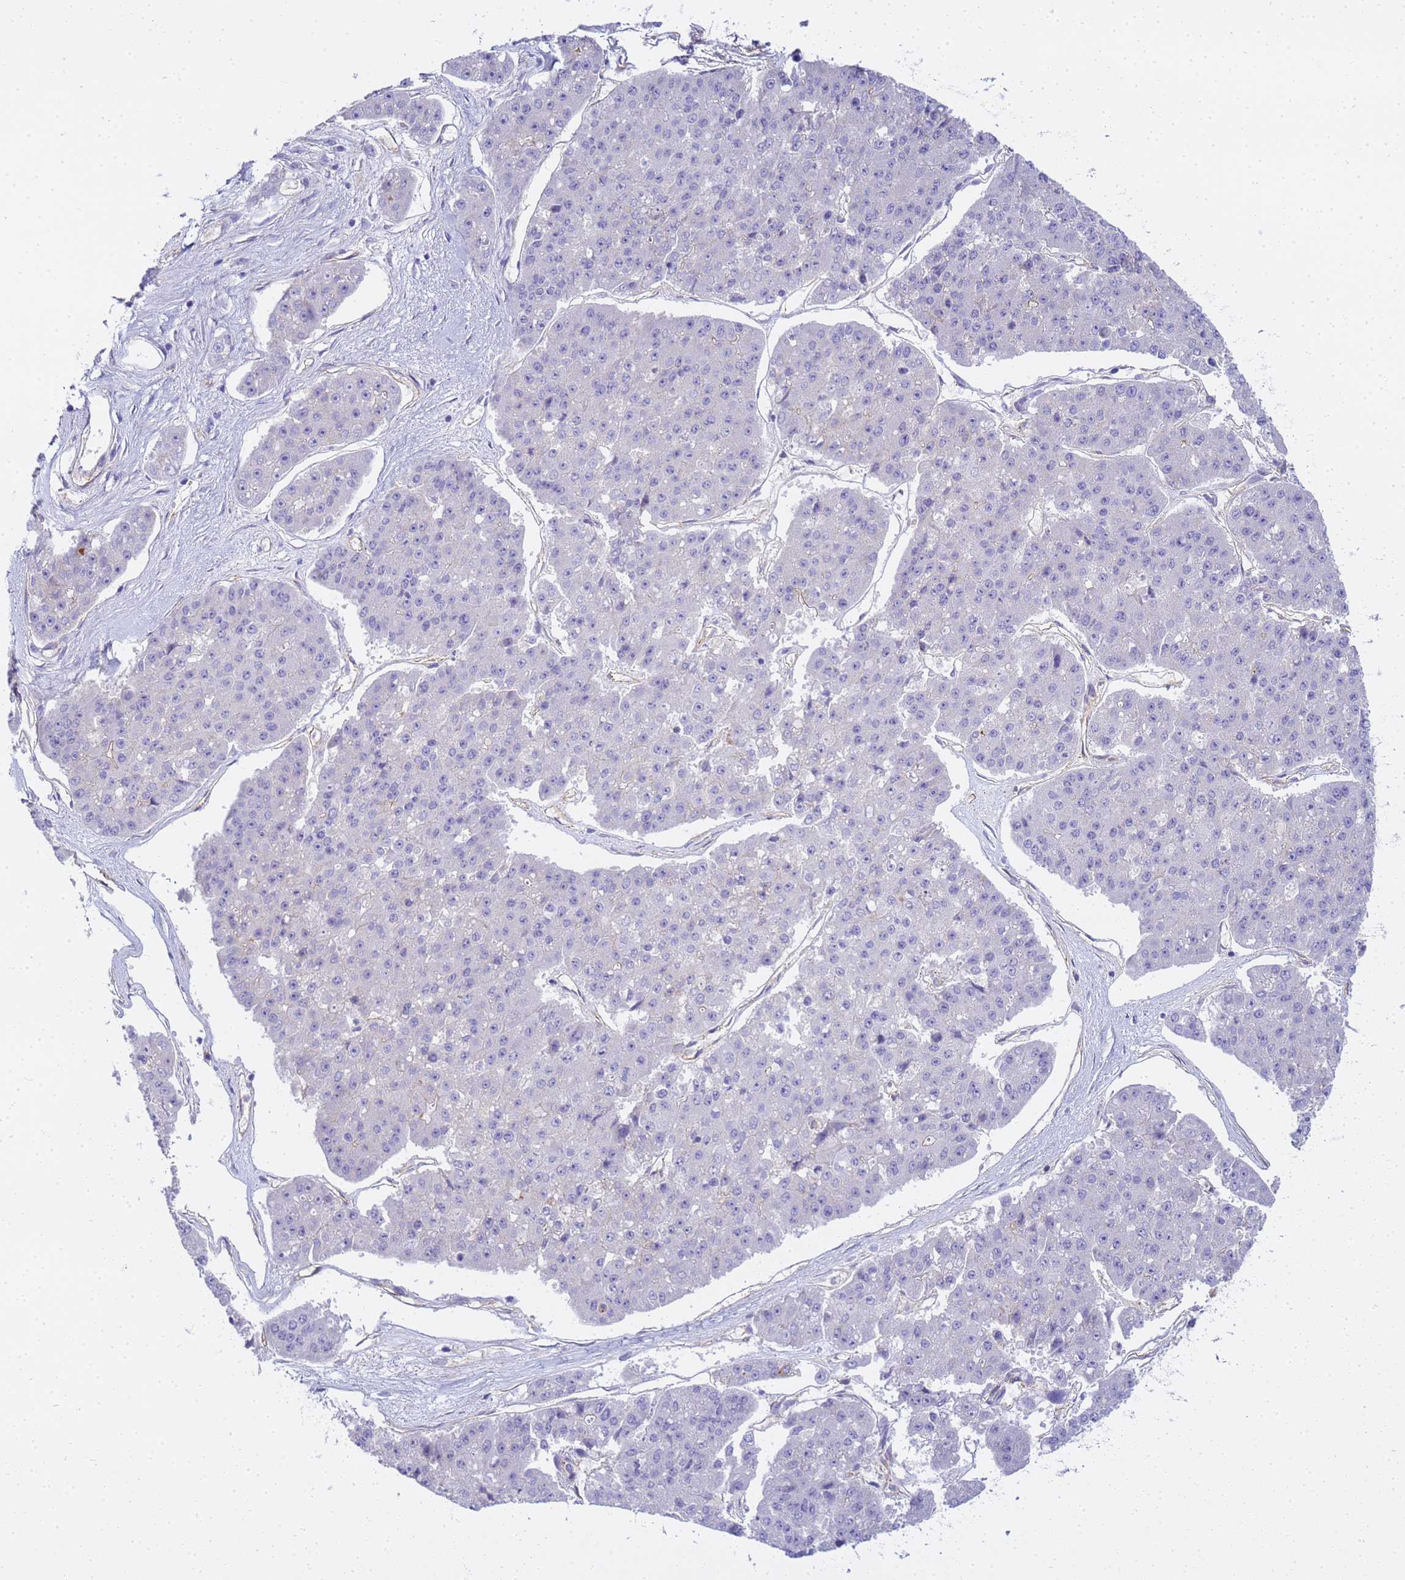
{"staining": {"intensity": "negative", "quantity": "none", "location": "none"}, "tissue": "pancreatic cancer", "cell_type": "Tumor cells", "image_type": "cancer", "snomed": [{"axis": "morphology", "description": "Adenocarcinoma, NOS"}, {"axis": "topography", "description": "Pancreas"}], "caption": "Tumor cells are negative for protein expression in human pancreatic cancer (adenocarcinoma).", "gene": "GON4L", "patient": {"sex": "male", "age": 50}}